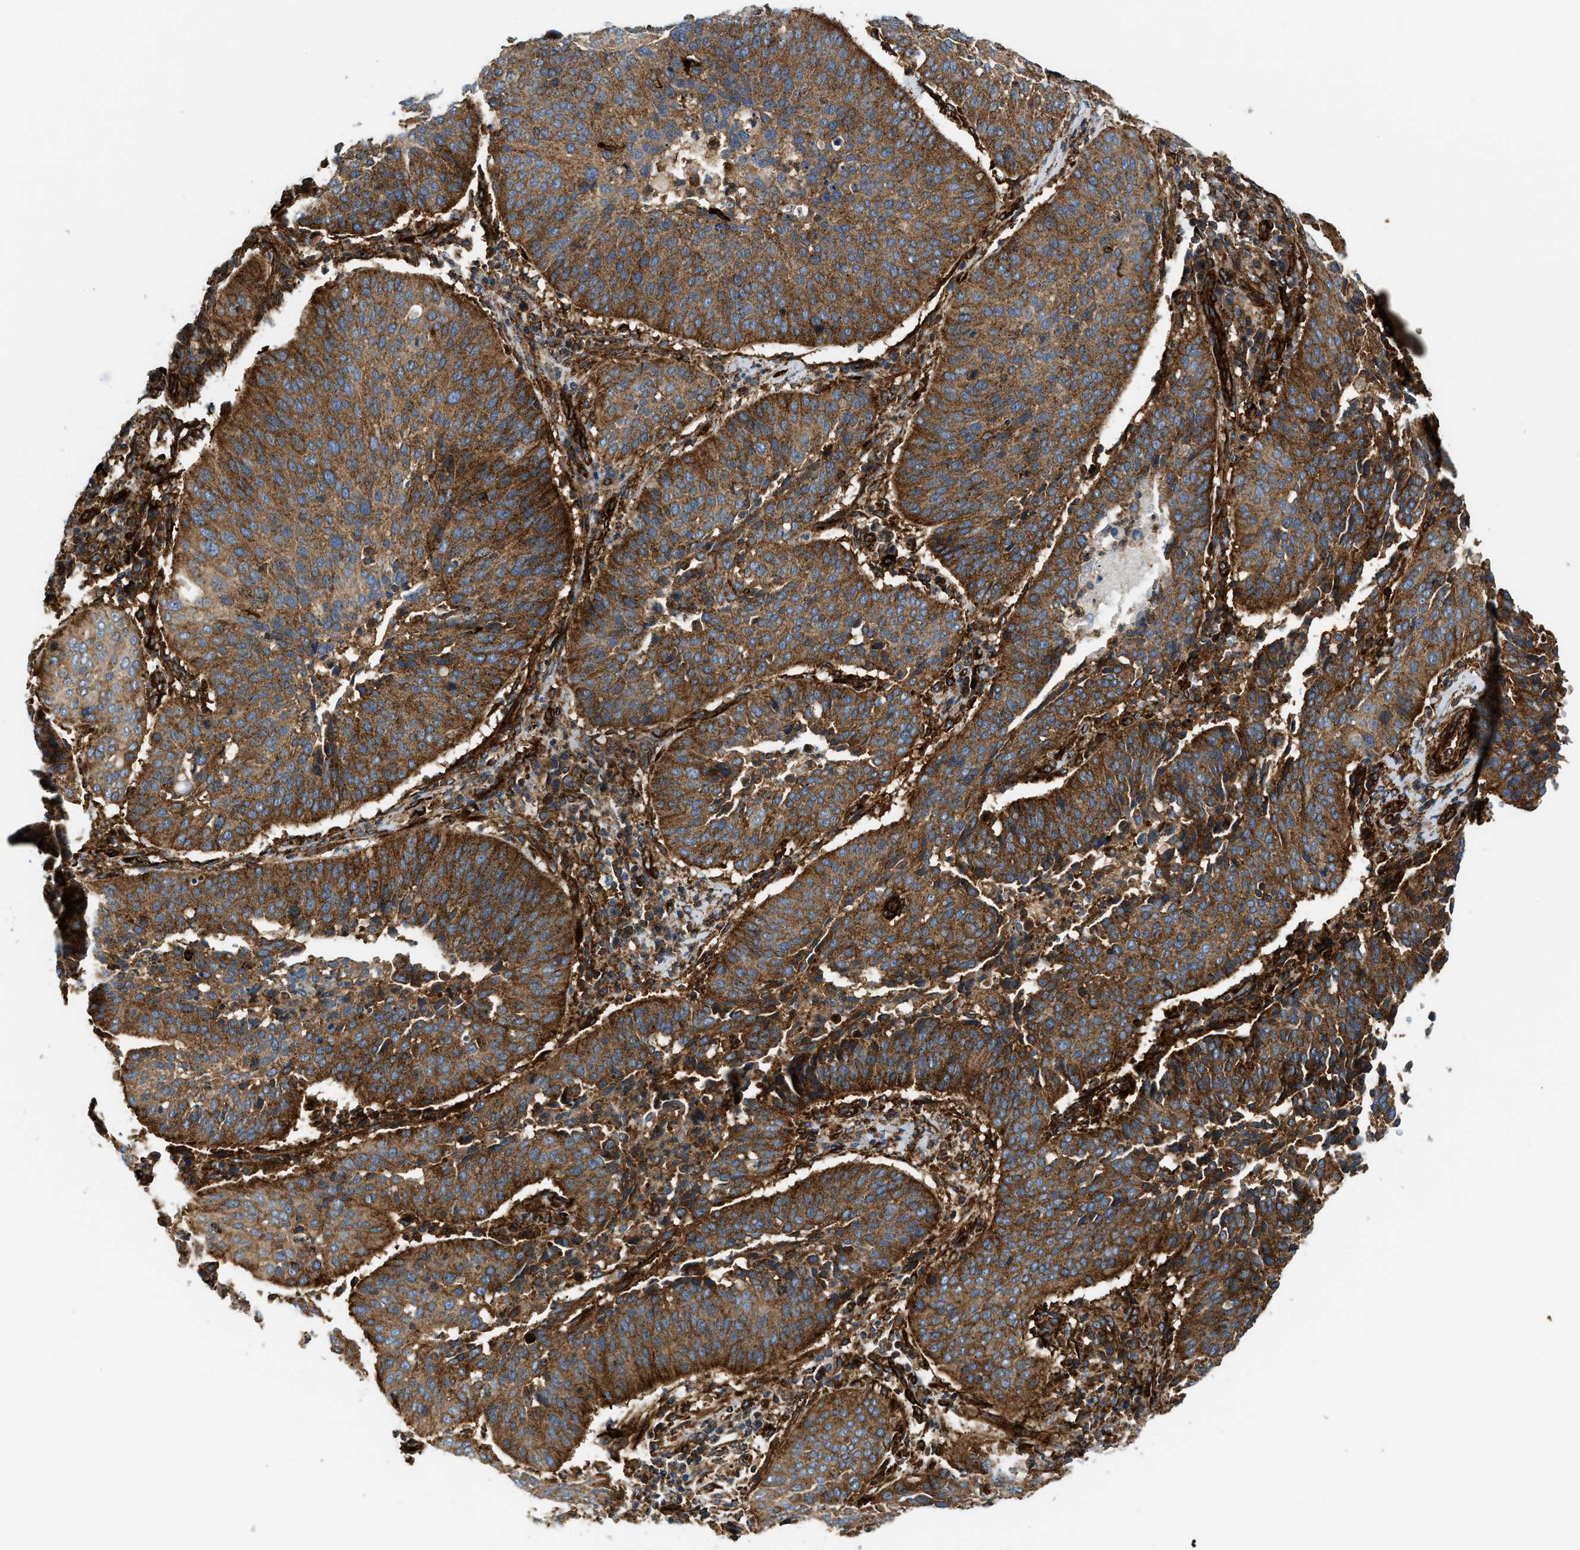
{"staining": {"intensity": "moderate", "quantity": ">75%", "location": "cytoplasmic/membranous"}, "tissue": "cervical cancer", "cell_type": "Tumor cells", "image_type": "cancer", "snomed": [{"axis": "morphology", "description": "Normal tissue, NOS"}, {"axis": "morphology", "description": "Squamous cell carcinoma, NOS"}, {"axis": "topography", "description": "Cervix"}], "caption": "Protein expression analysis of human squamous cell carcinoma (cervical) reveals moderate cytoplasmic/membranous expression in about >75% of tumor cells. Using DAB (3,3'-diaminobenzidine) (brown) and hematoxylin (blue) stains, captured at high magnification using brightfield microscopy.", "gene": "HIP1", "patient": {"sex": "female", "age": 39}}